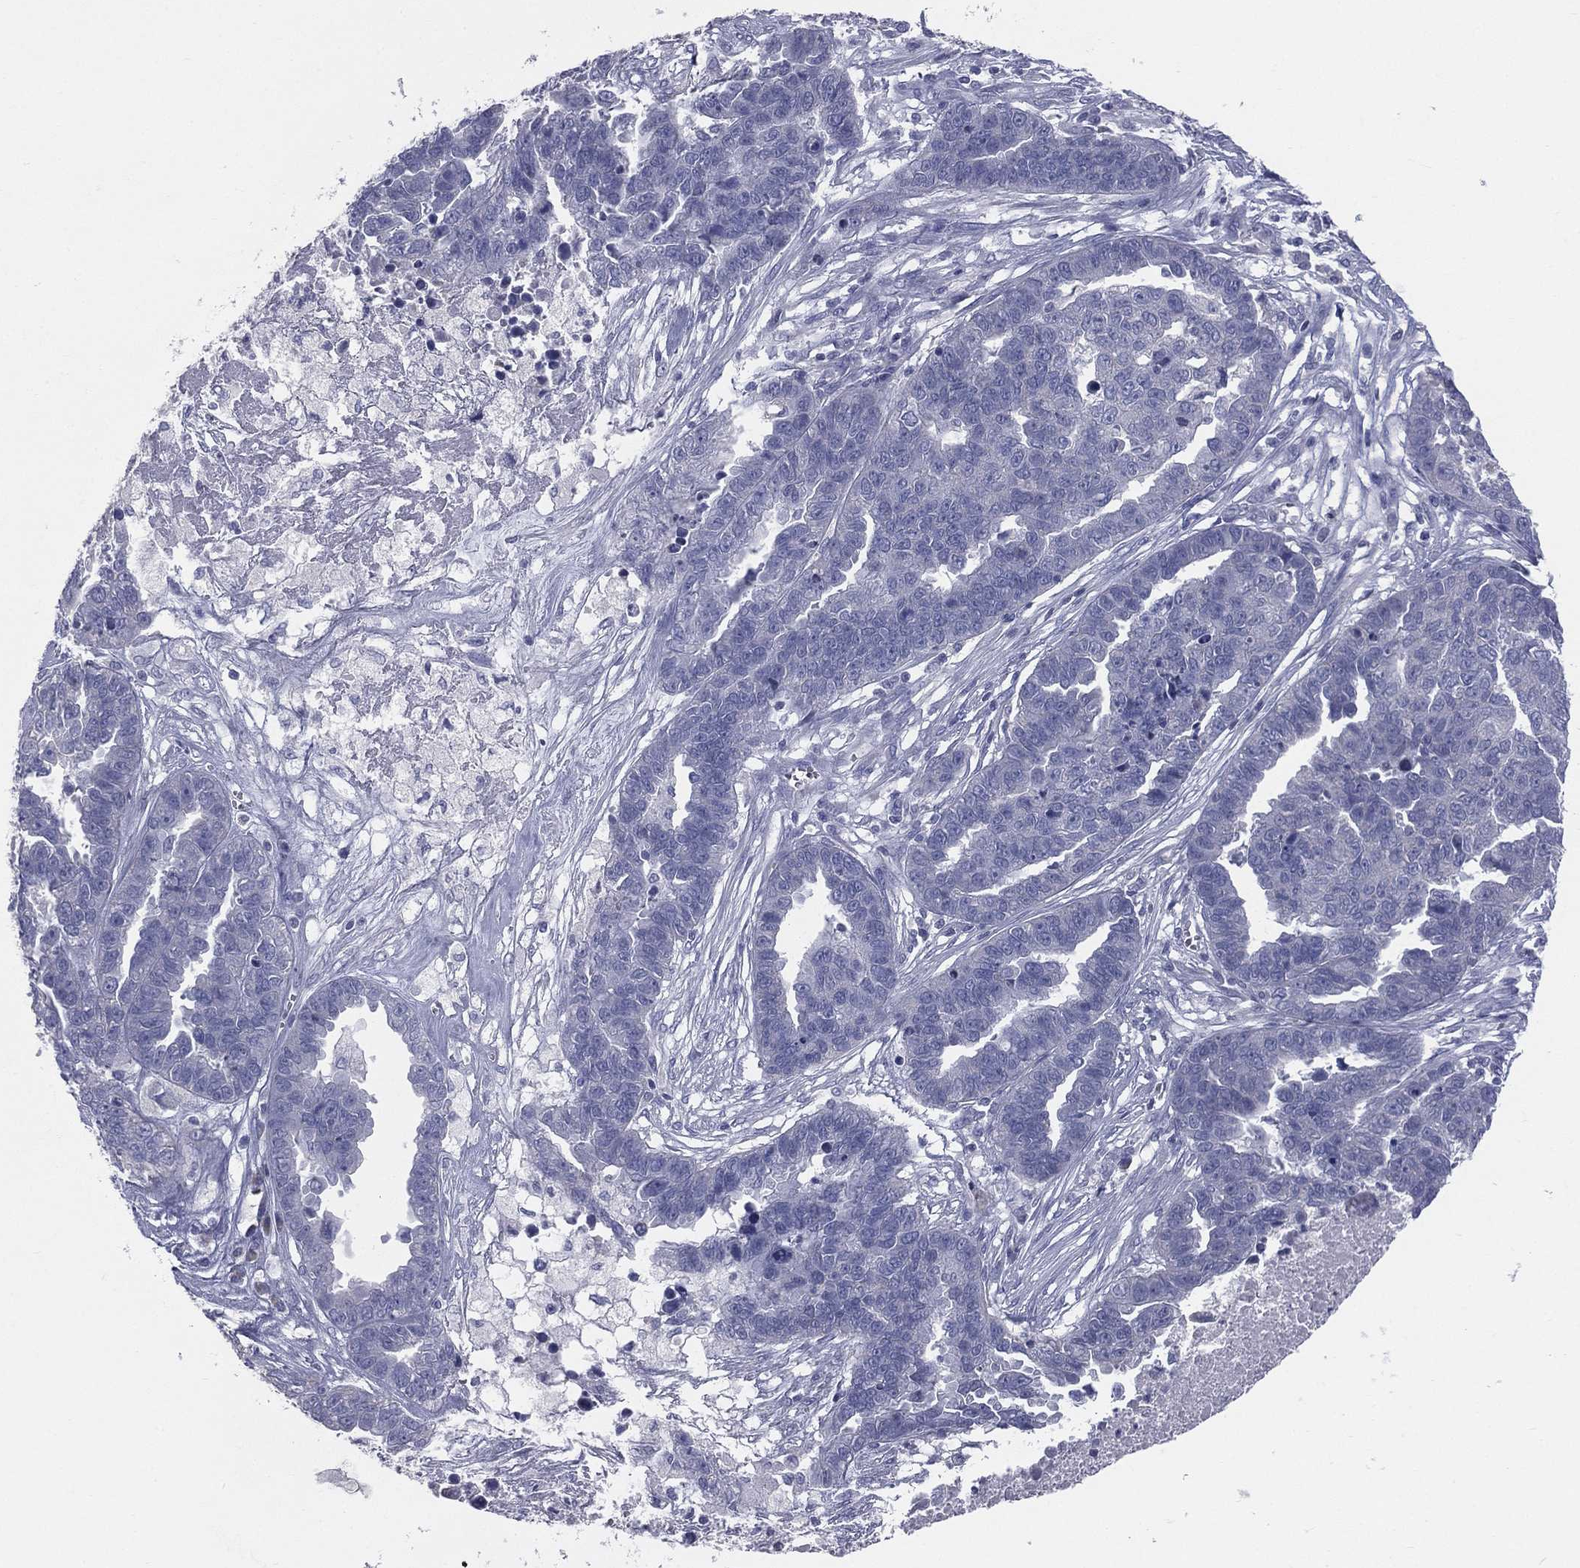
{"staining": {"intensity": "negative", "quantity": "none", "location": "none"}, "tissue": "ovarian cancer", "cell_type": "Tumor cells", "image_type": "cancer", "snomed": [{"axis": "morphology", "description": "Cystadenocarcinoma, serous, NOS"}, {"axis": "topography", "description": "Ovary"}], "caption": "IHC of human ovarian cancer shows no positivity in tumor cells.", "gene": "STK31", "patient": {"sex": "female", "age": 87}}